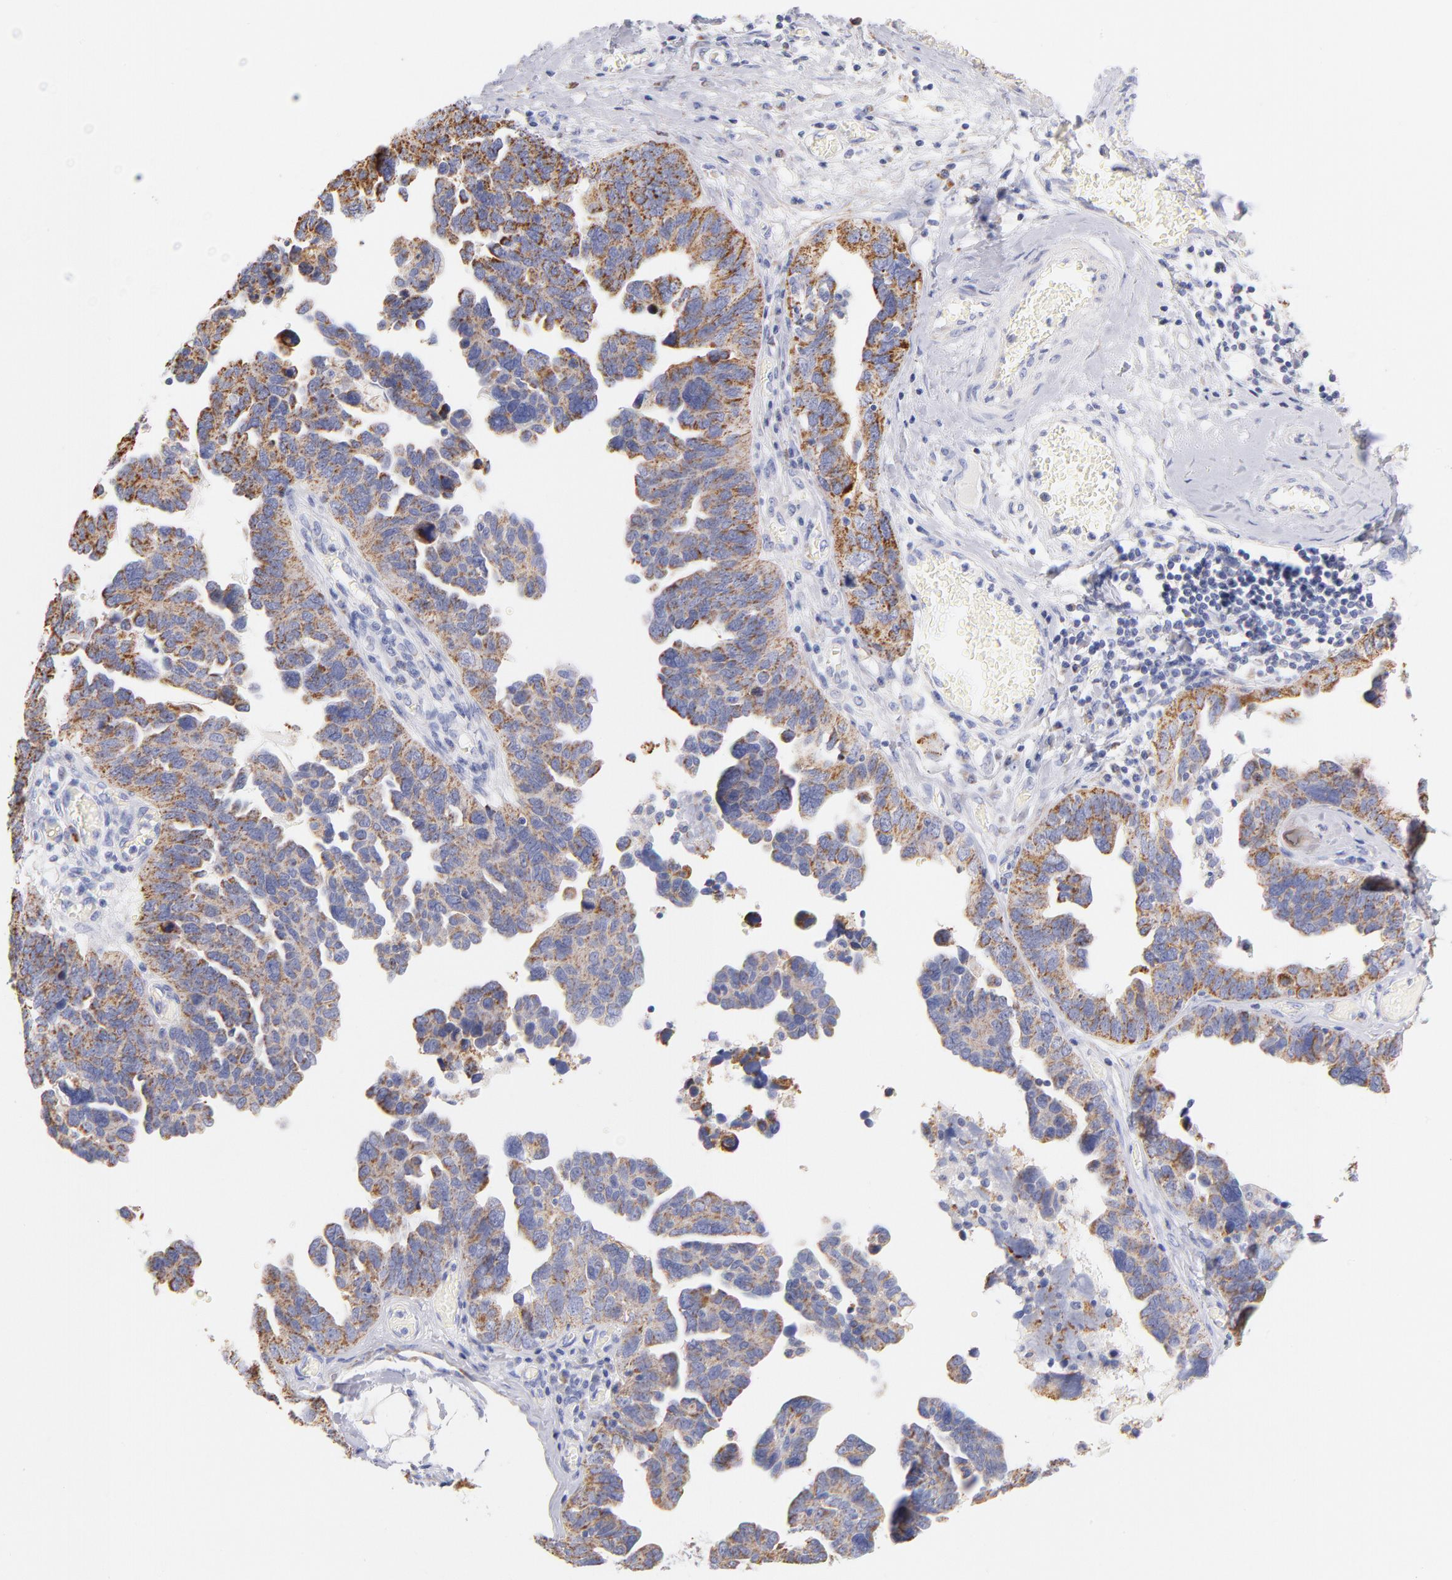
{"staining": {"intensity": "strong", "quantity": ">75%", "location": "cytoplasmic/membranous"}, "tissue": "ovarian cancer", "cell_type": "Tumor cells", "image_type": "cancer", "snomed": [{"axis": "morphology", "description": "Cystadenocarcinoma, serous, NOS"}, {"axis": "topography", "description": "Ovary"}], "caption": "The micrograph exhibits staining of ovarian serous cystadenocarcinoma, revealing strong cytoplasmic/membranous protein staining (brown color) within tumor cells.", "gene": "AIFM1", "patient": {"sex": "female", "age": 64}}